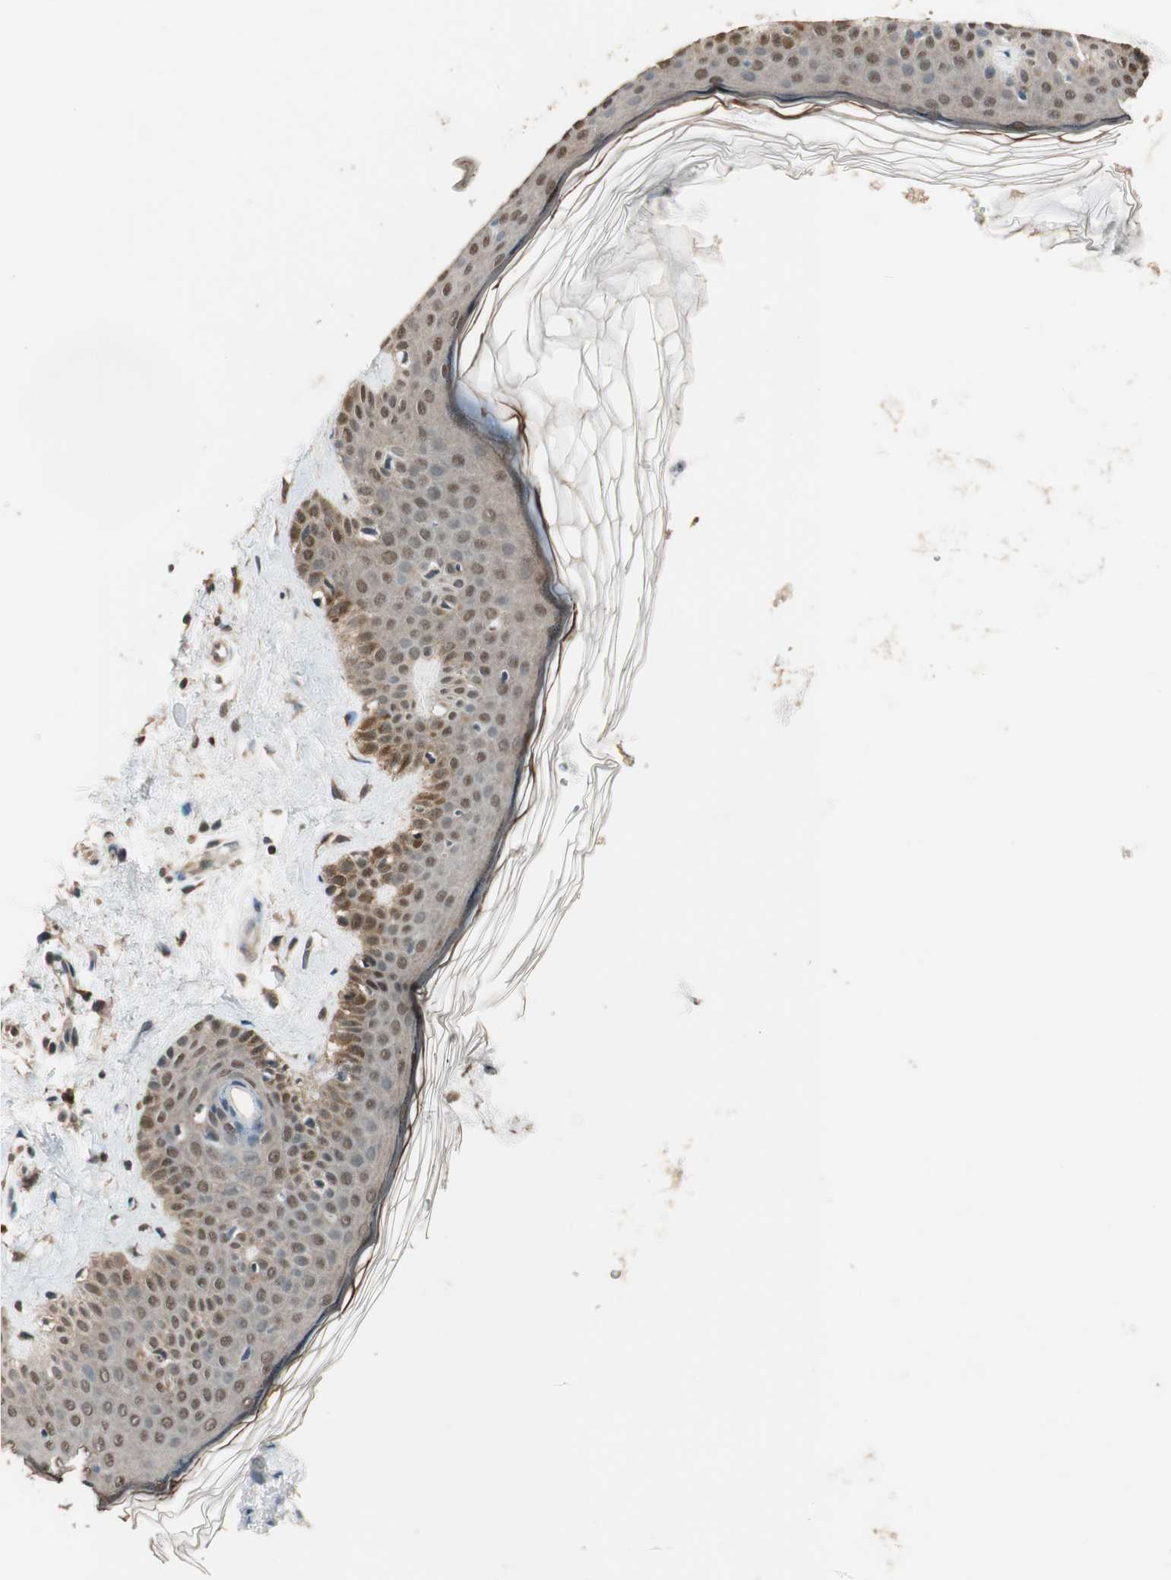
{"staining": {"intensity": "moderate", "quantity": ">75%", "location": "cytoplasmic/membranous"}, "tissue": "skin", "cell_type": "Fibroblasts", "image_type": "normal", "snomed": [{"axis": "morphology", "description": "Normal tissue, NOS"}, {"axis": "topography", "description": "Skin"}], "caption": "Immunohistochemical staining of benign skin displays >75% levels of moderate cytoplasmic/membranous protein expression in approximately >75% of fibroblasts.", "gene": "USP5", "patient": {"sex": "male", "age": 67}}